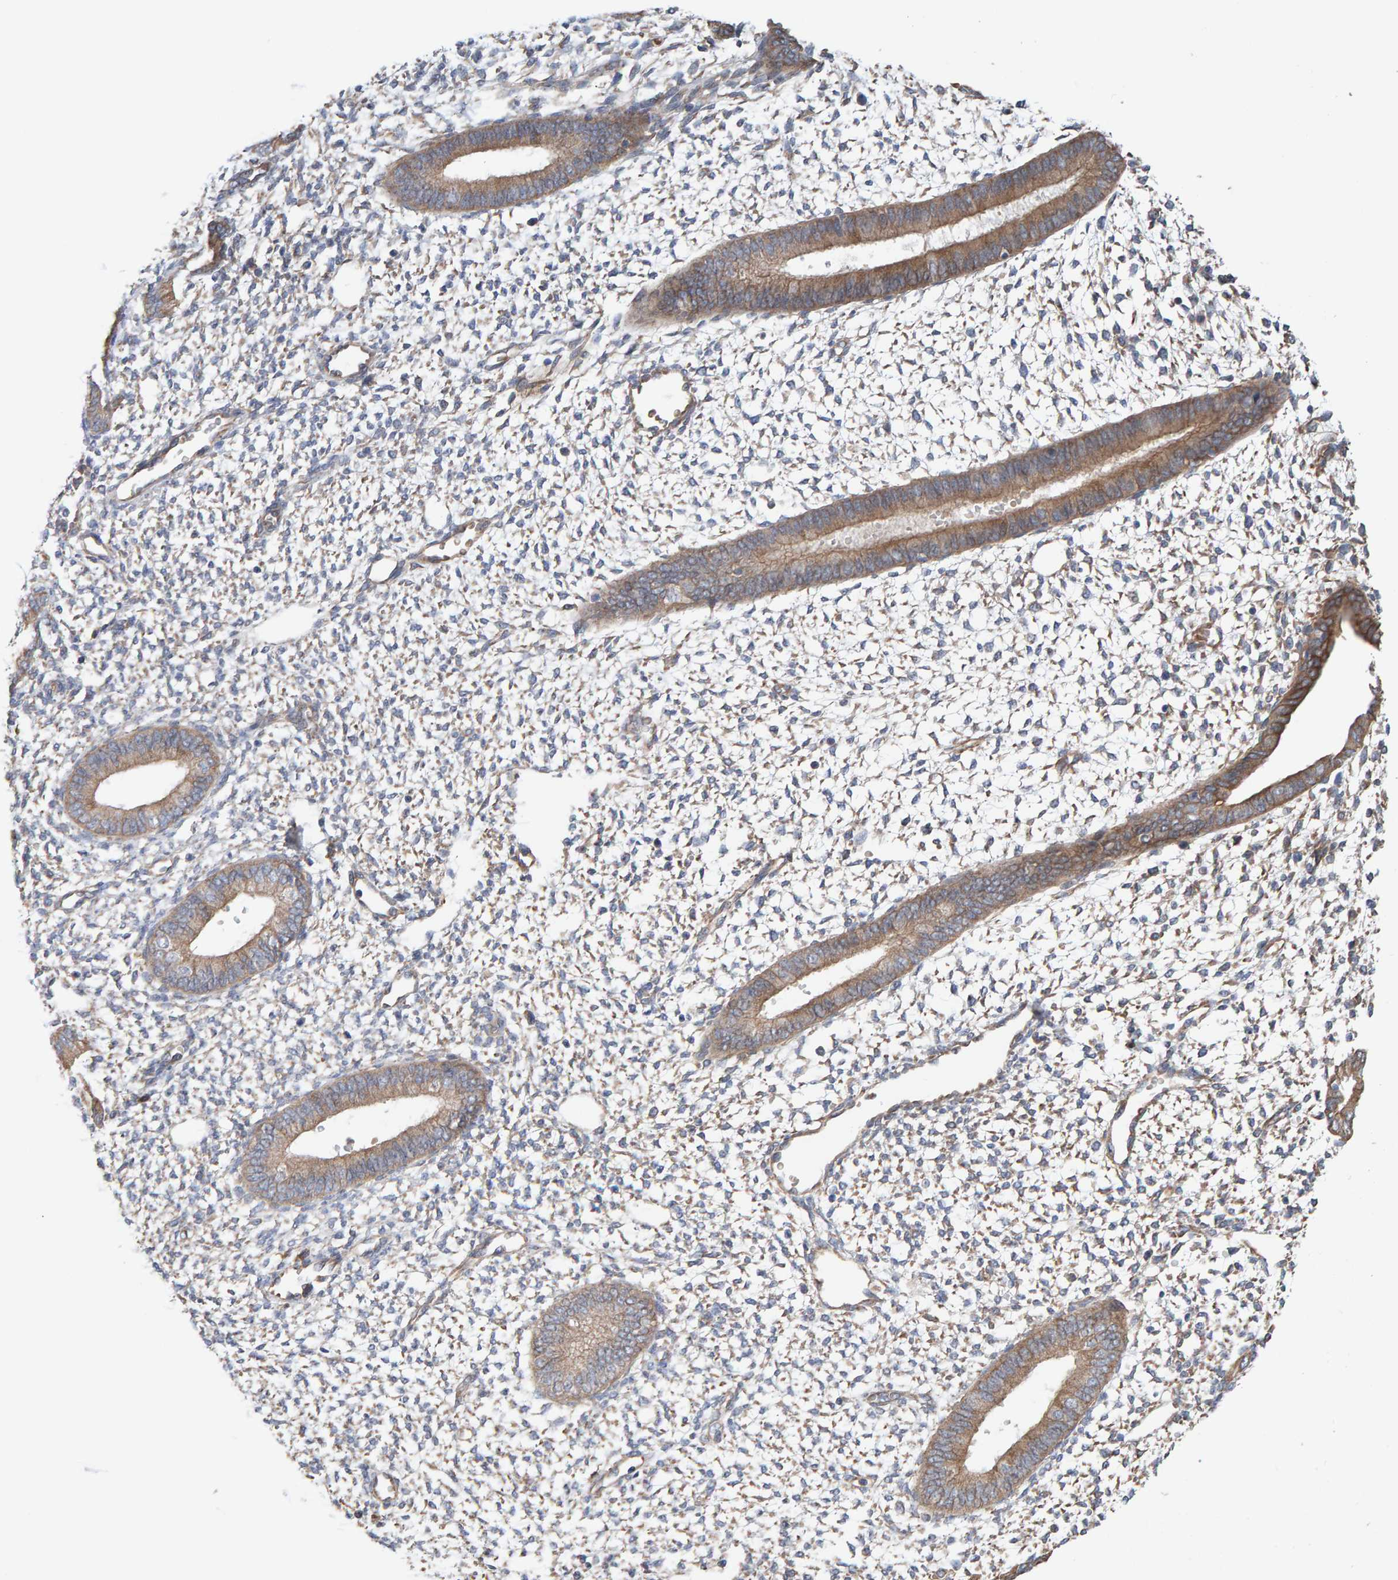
{"staining": {"intensity": "weak", "quantity": "25%-75%", "location": "cytoplasmic/membranous"}, "tissue": "endometrium", "cell_type": "Cells in endometrial stroma", "image_type": "normal", "snomed": [{"axis": "morphology", "description": "Normal tissue, NOS"}, {"axis": "topography", "description": "Endometrium"}], "caption": "IHC of unremarkable human endometrium reveals low levels of weak cytoplasmic/membranous expression in approximately 25%-75% of cells in endometrial stroma. The staining was performed using DAB, with brown indicating positive protein expression. Nuclei are stained blue with hematoxylin.", "gene": "LRSAM1", "patient": {"sex": "female", "age": 46}}